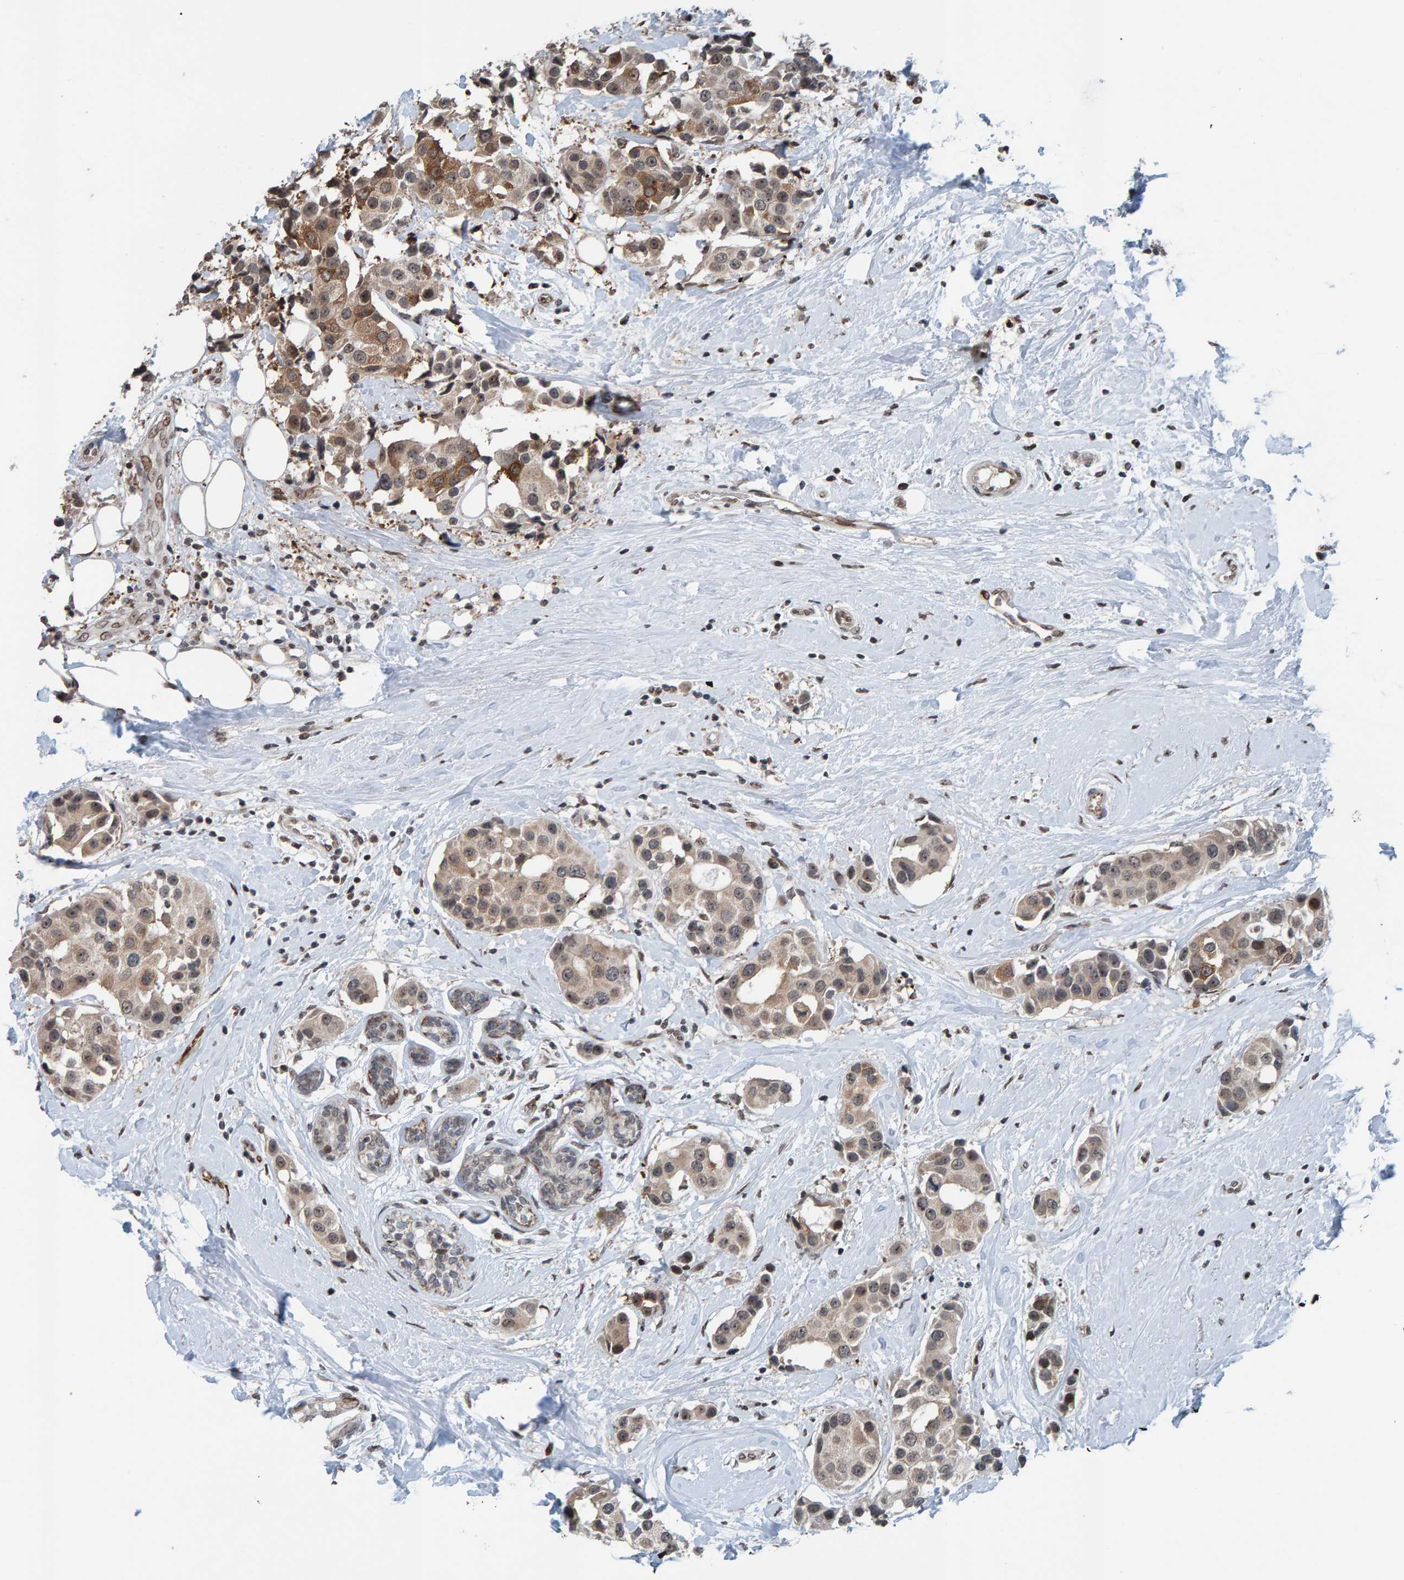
{"staining": {"intensity": "moderate", "quantity": ">75%", "location": "cytoplasmic/membranous"}, "tissue": "breast cancer", "cell_type": "Tumor cells", "image_type": "cancer", "snomed": [{"axis": "morphology", "description": "Normal tissue, NOS"}, {"axis": "morphology", "description": "Duct carcinoma"}, {"axis": "topography", "description": "Breast"}], "caption": "Tumor cells reveal medium levels of moderate cytoplasmic/membranous staining in approximately >75% of cells in human breast cancer.", "gene": "ZNF366", "patient": {"sex": "female", "age": 39}}